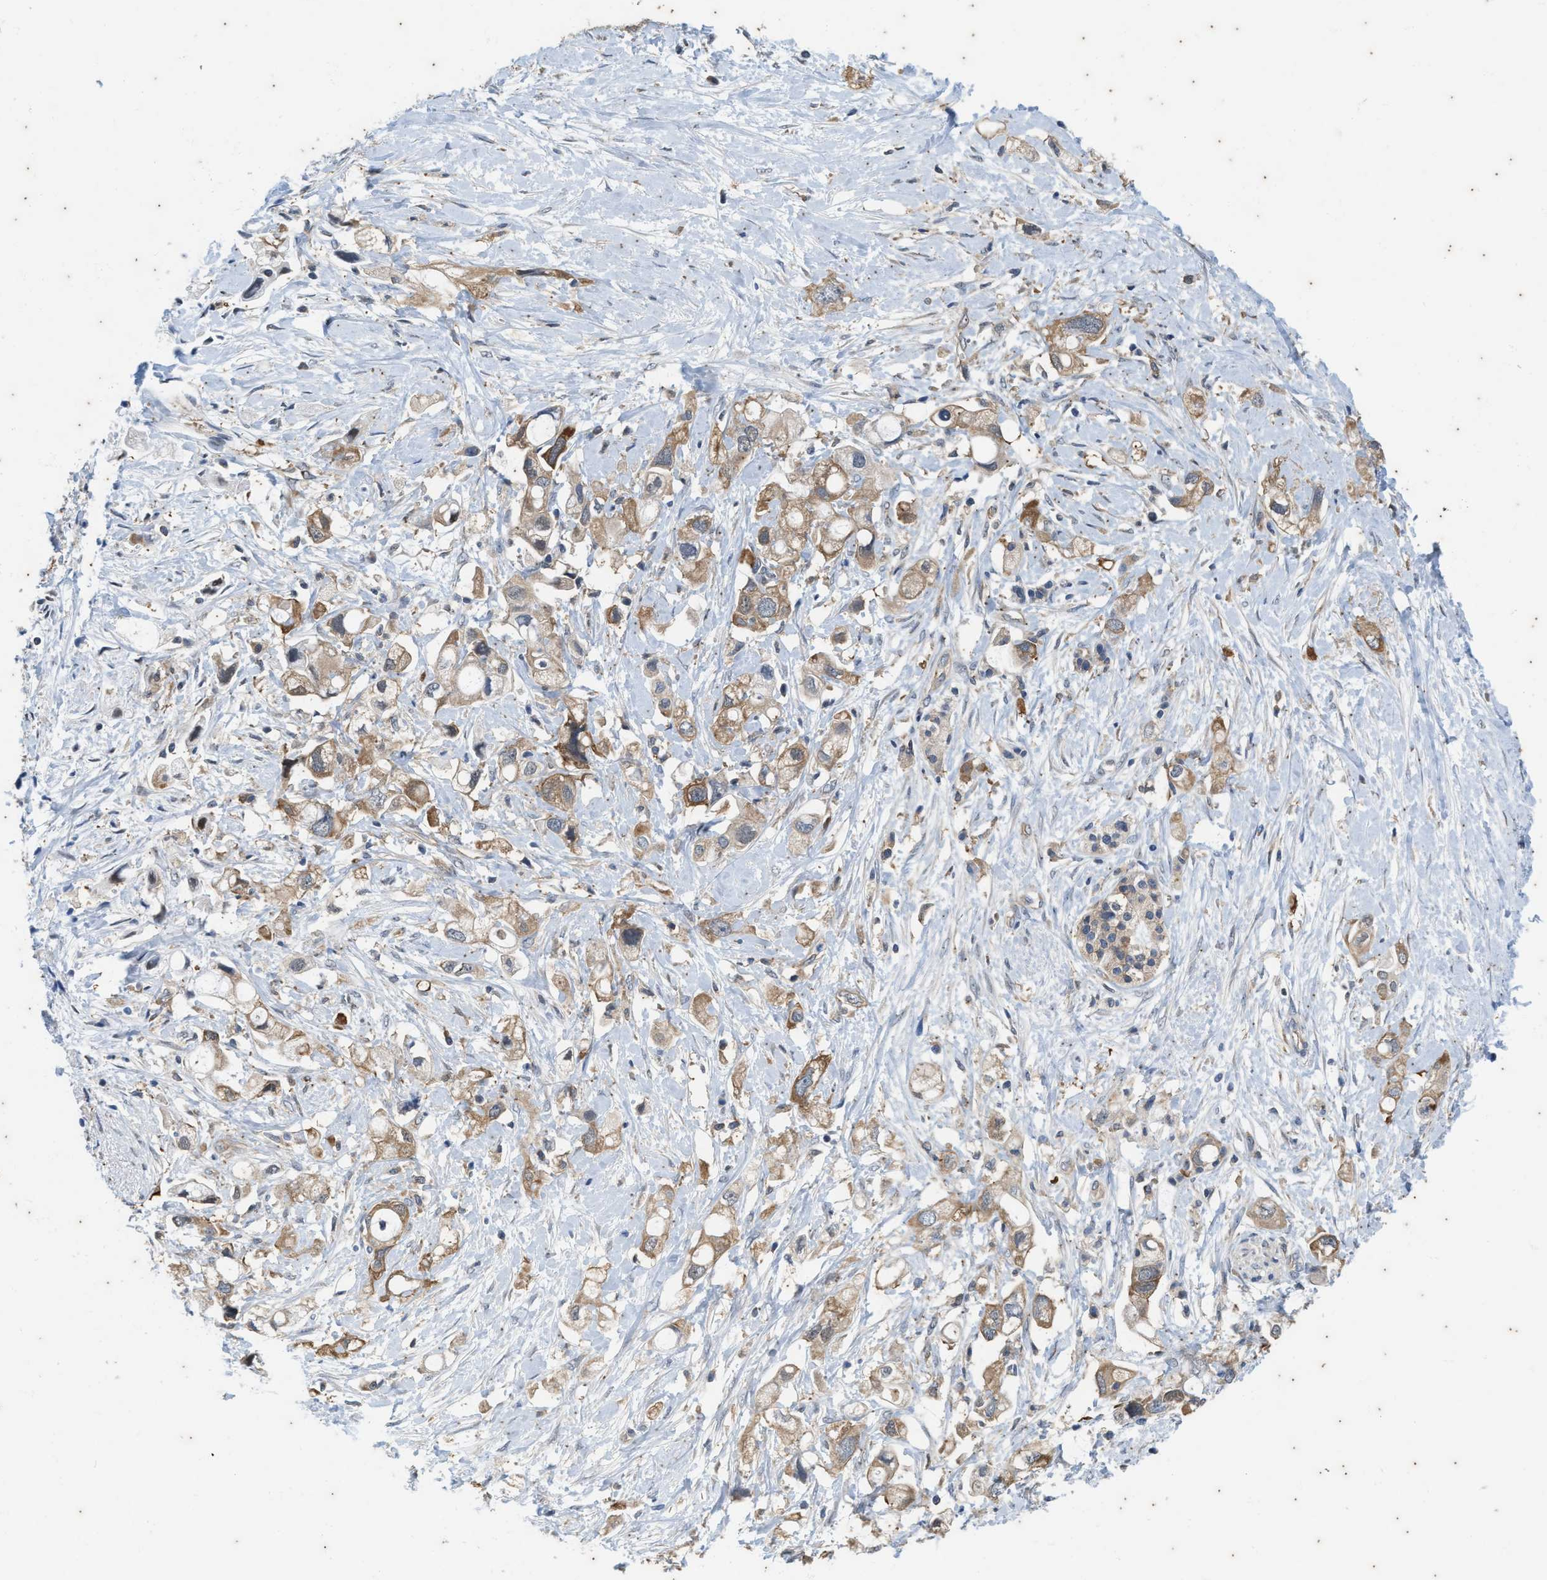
{"staining": {"intensity": "moderate", "quantity": ">75%", "location": "cytoplasmic/membranous"}, "tissue": "pancreatic cancer", "cell_type": "Tumor cells", "image_type": "cancer", "snomed": [{"axis": "morphology", "description": "Adenocarcinoma, NOS"}, {"axis": "topography", "description": "Pancreas"}], "caption": "The image demonstrates staining of pancreatic cancer, revealing moderate cytoplasmic/membranous protein expression (brown color) within tumor cells.", "gene": "COX19", "patient": {"sex": "female", "age": 56}}